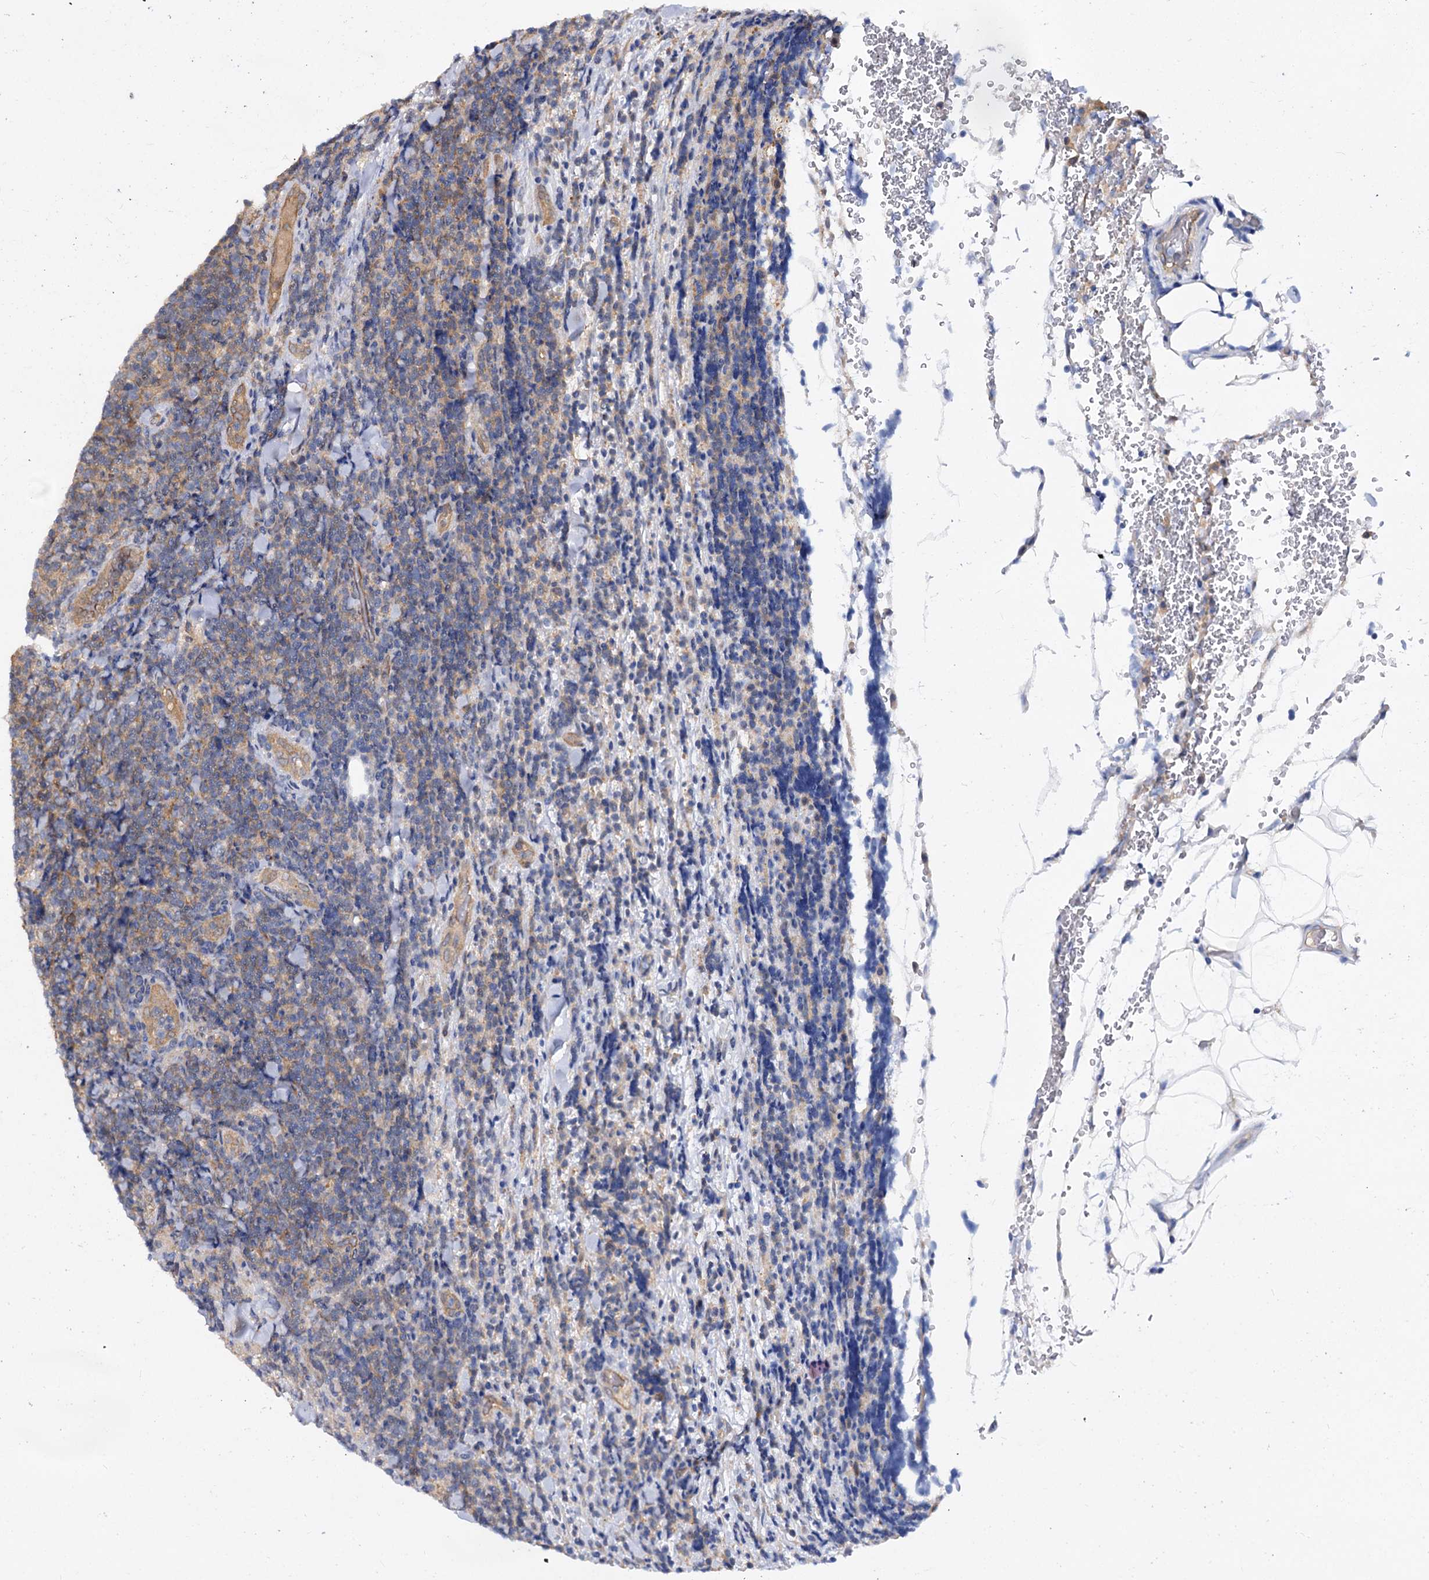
{"staining": {"intensity": "moderate", "quantity": "25%-75%", "location": "cytoplasmic/membranous"}, "tissue": "lymphoma", "cell_type": "Tumor cells", "image_type": "cancer", "snomed": [{"axis": "morphology", "description": "Malignant lymphoma, non-Hodgkin's type, Low grade"}, {"axis": "topography", "description": "Lymph node"}], "caption": "There is medium levels of moderate cytoplasmic/membranous expression in tumor cells of low-grade malignant lymphoma, non-Hodgkin's type, as demonstrated by immunohistochemical staining (brown color).", "gene": "SNX15", "patient": {"sex": "male", "age": 66}}